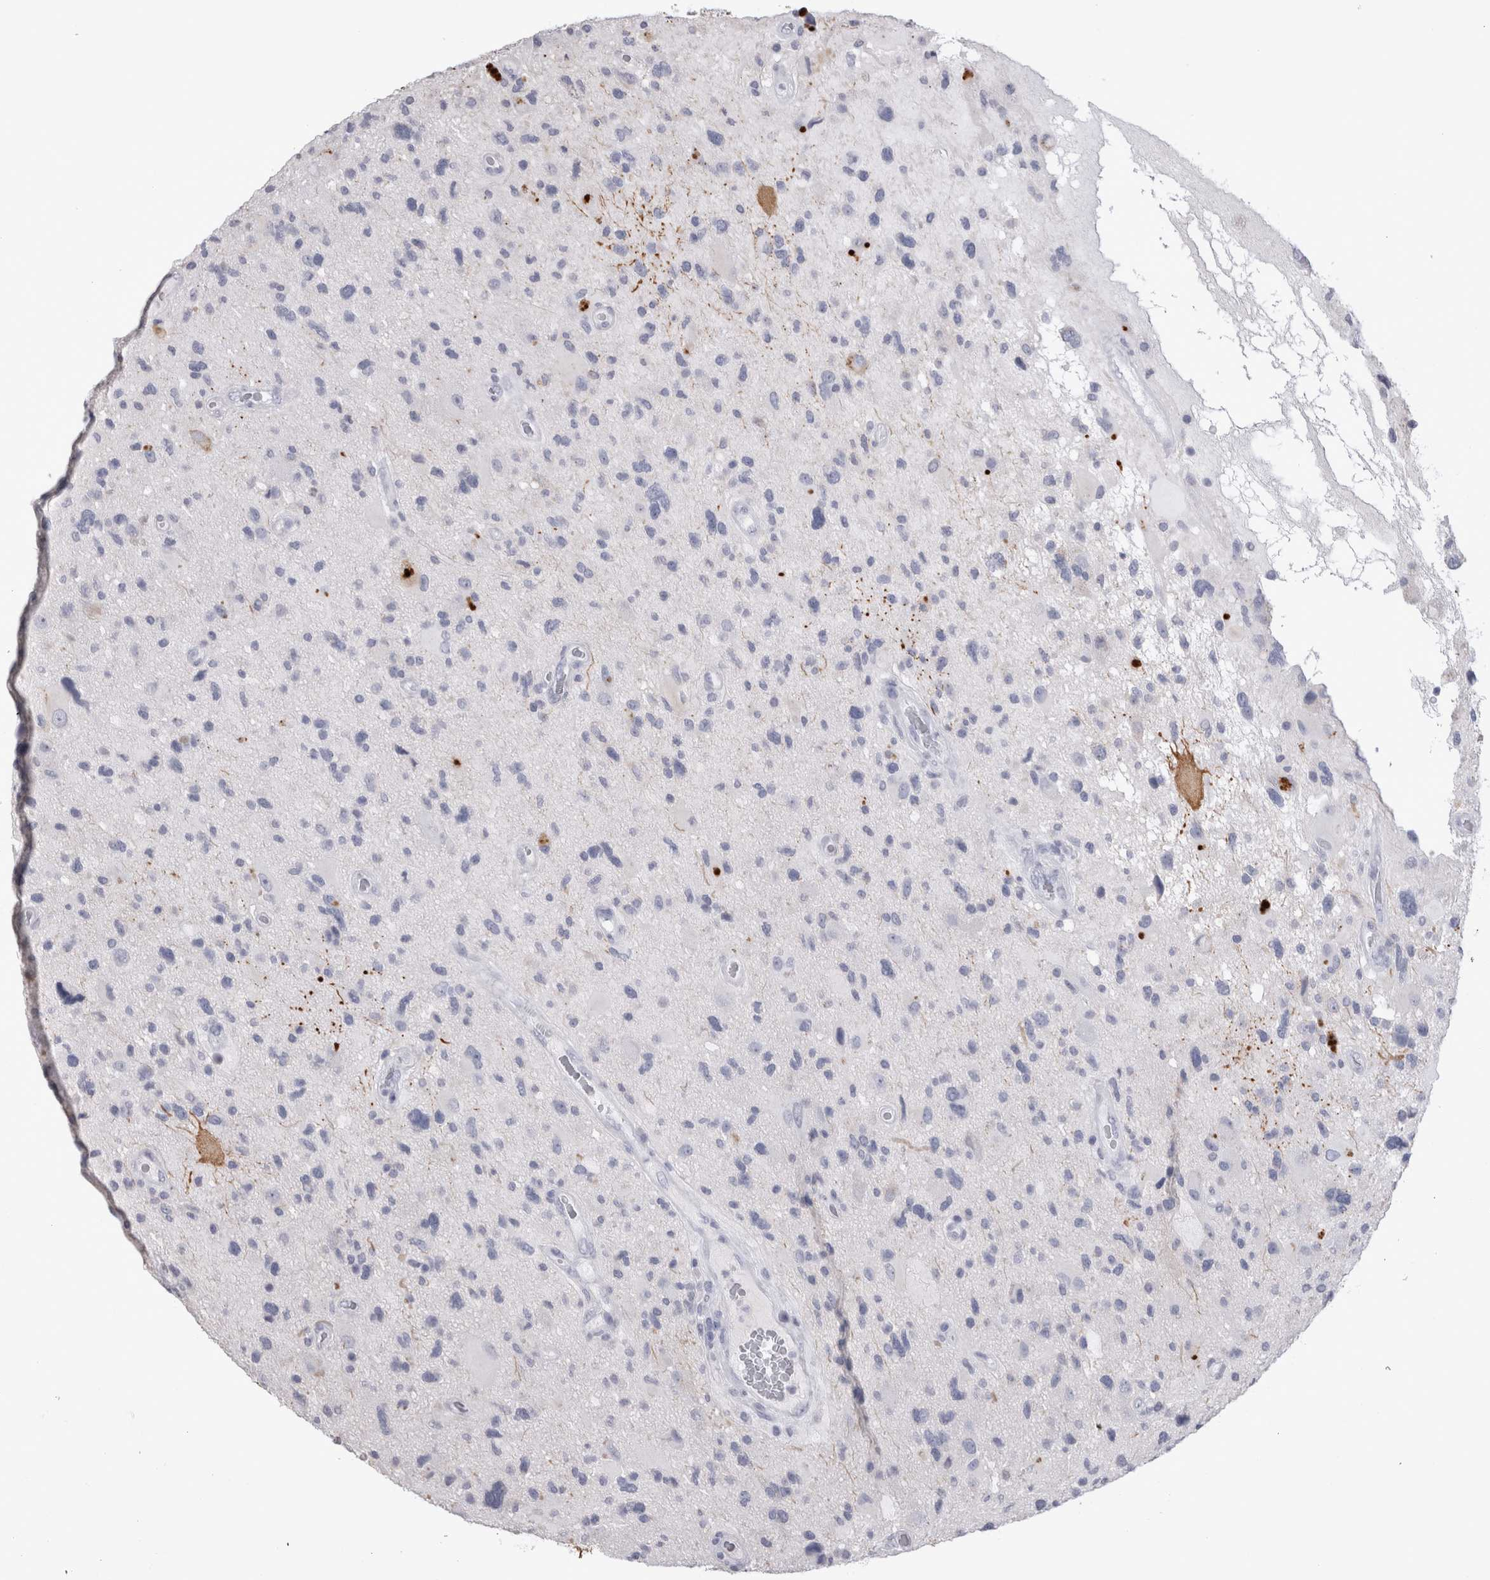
{"staining": {"intensity": "negative", "quantity": "none", "location": "none"}, "tissue": "glioma", "cell_type": "Tumor cells", "image_type": "cancer", "snomed": [{"axis": "morphology", "description": "Glioma, malignant, High grade"}, {"axis": "topography", "description": "Brain"}], "caption": "Glioma was stained to show a protein in brown. There is no significant positivity in tumor cells. (Stains: DAB IHC with hematoxylin counter stain, Microscopy: brightfield microscopy at high magnification).", "gene": "ADAM2", "patient": {"sex": "male", "age": 33}}